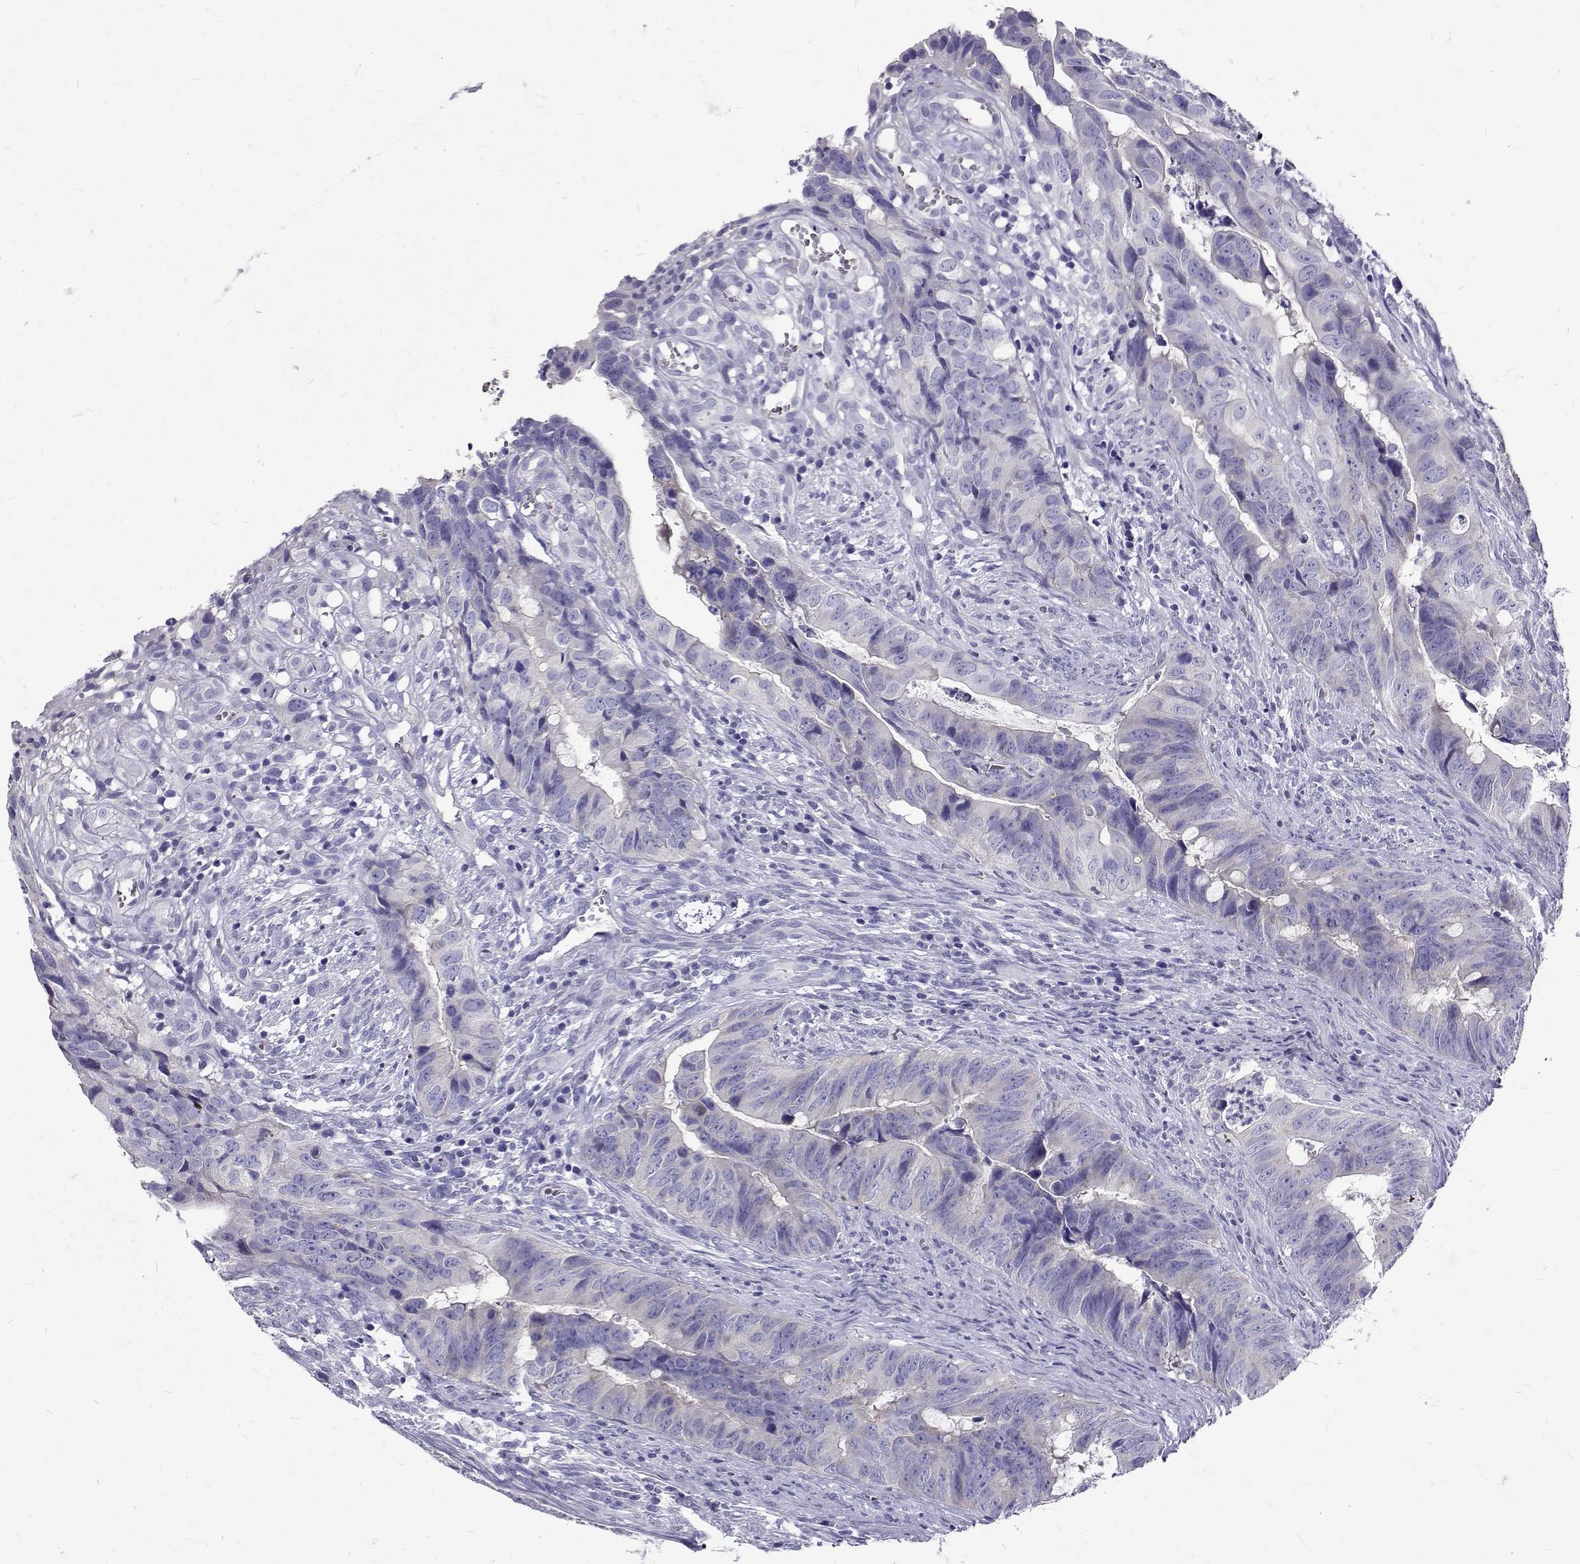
{"staining": {"intensity": "negative", "quantity": "none", "location": "none"}, "tissue": "colorectal cancer", "cell_type": "Tumor cells", "image_type": "cancer", "snomed": [{"axis": "morphology", "description": "Adenocarcinoma, NOS"}, {"axis": "topography", "description": "Colon"}], "caption": "Tumor cells are negative for brown protein staining in colorectal adenocarcinoma.", "gene": "IGSF1", "patient": {"sex": "female", "age": 82}}